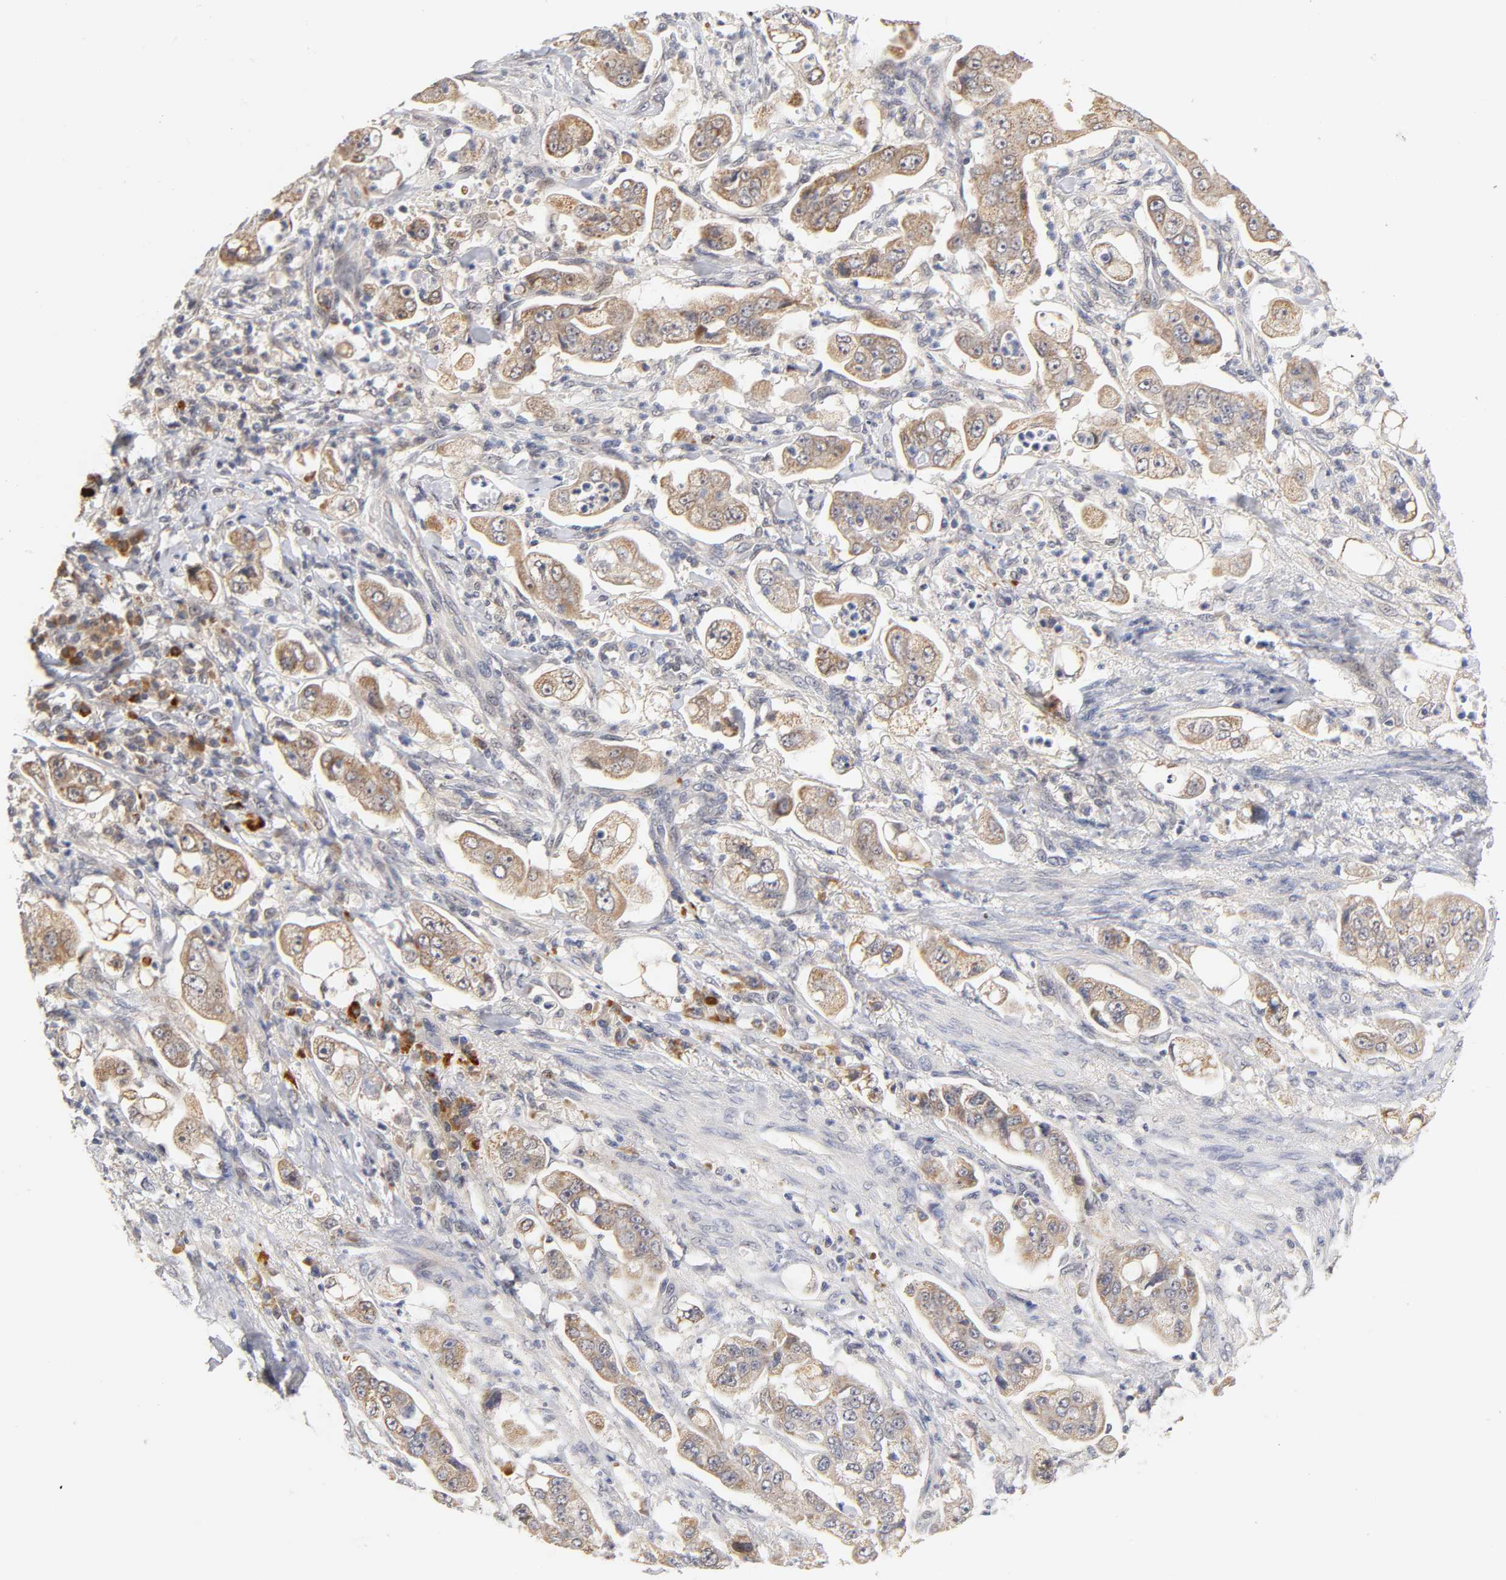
{"staining": {"intensity": "moderate", "quantity": ">75%", "location": "cytoplasmic/membranous"}, "tissue": "stomach cancer", "cell_type": "Tumor cells", "image_type": "cancer", "snomed": [{"axis": "morphology", "description": "Adenocarcinoma, NOS"}, {"axis": "topography", "description": "Stomach"}], "caption": "Stomach cancer (adenocarcinoma) was stained to show a protein in brown. There is medium levels of moderate cytoplasmic/membranous staining in about >75% of tumor cells.", "gene": "GSTZ1", "patient": {"sex": "male", "age": 62}}